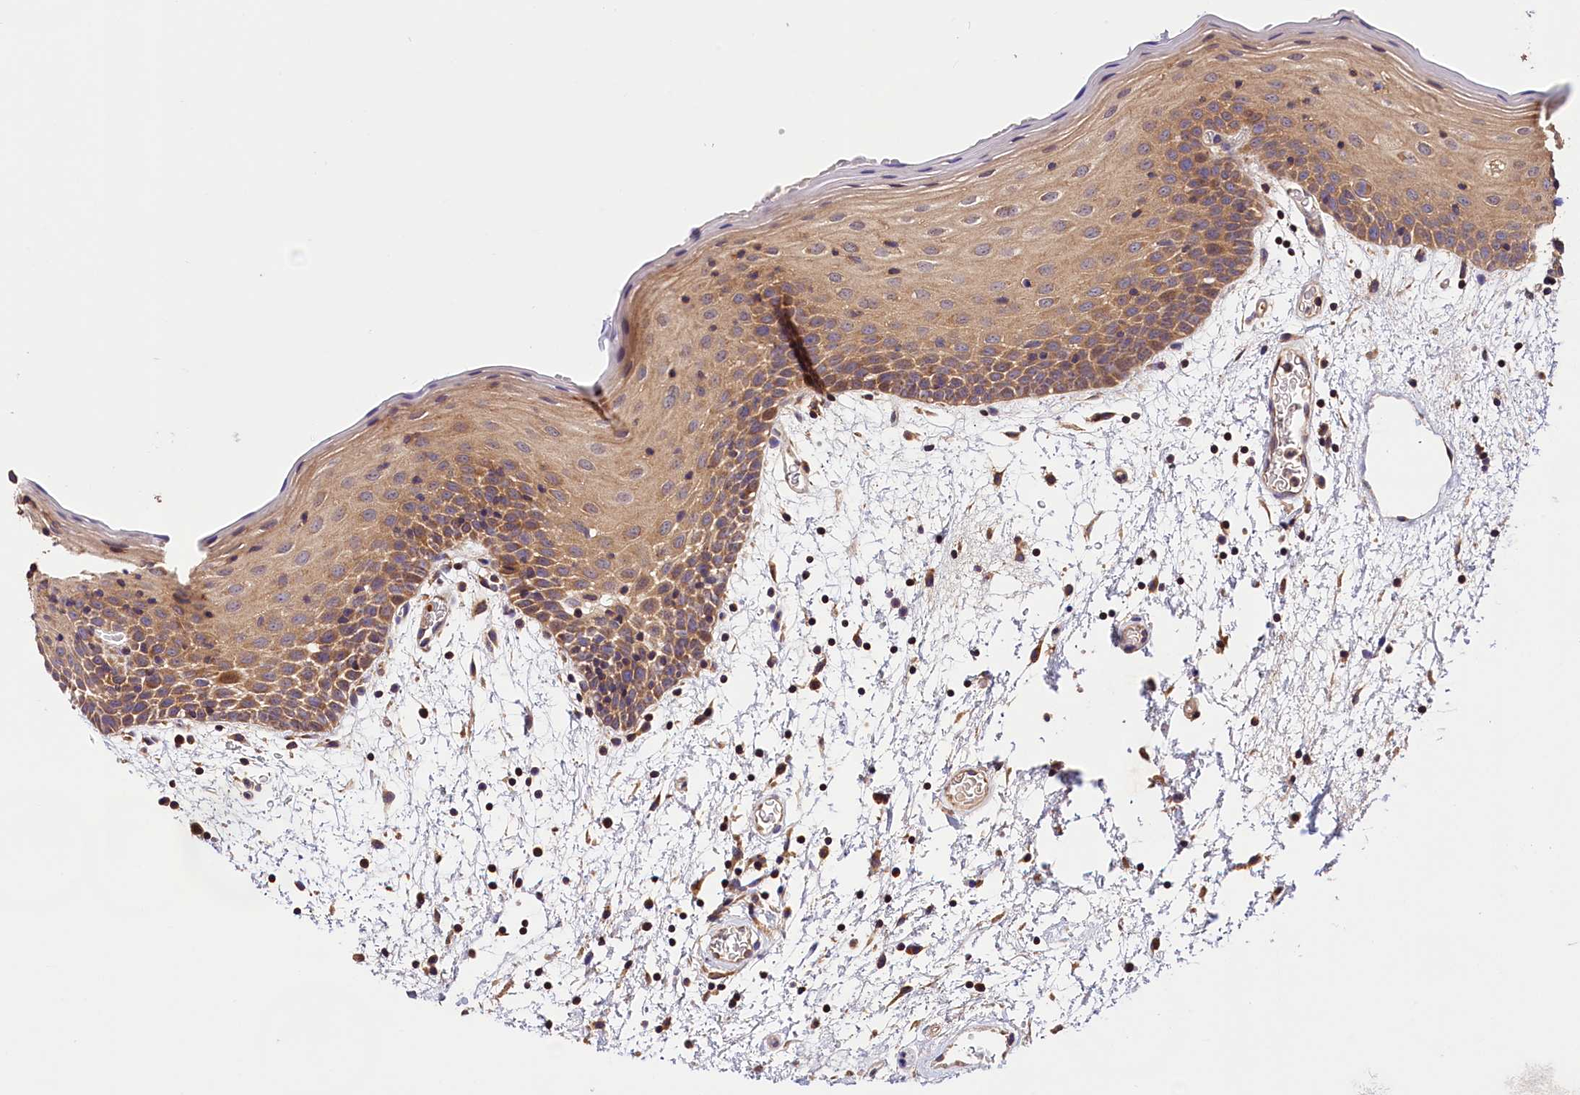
{"staining": {"intensity": "moderate", "quantity": ">75%", "location": "cytoplasmic/membranous"}, "tissue": "oral mucosa", "cell_type": "Squamous epithelial cells", "image_type": "normal", "snomed": [{"axis": "morphology", "description": "Normal tissue, NOS"}, {"axis": "topography", "description": "Skeletal muscle"}, {"axis": "topography", "description": "Oral tissue"}, {"axis": "topography", "description": "Salivary gland"}, {"axis": "topography", "description": "Peripheral nerve tissue"}], "caption": "Oral mucosa stained for a protein demonstrates moderate cytoplasmic/membranous positivity in squamous epithelial cells. (DAB (3,3'-diaminobenzidine) IHC, brown staining for protein, blue staining for nuclei).", "gene": "KPTN", "patient": {"sex": "male", "age": 54}}